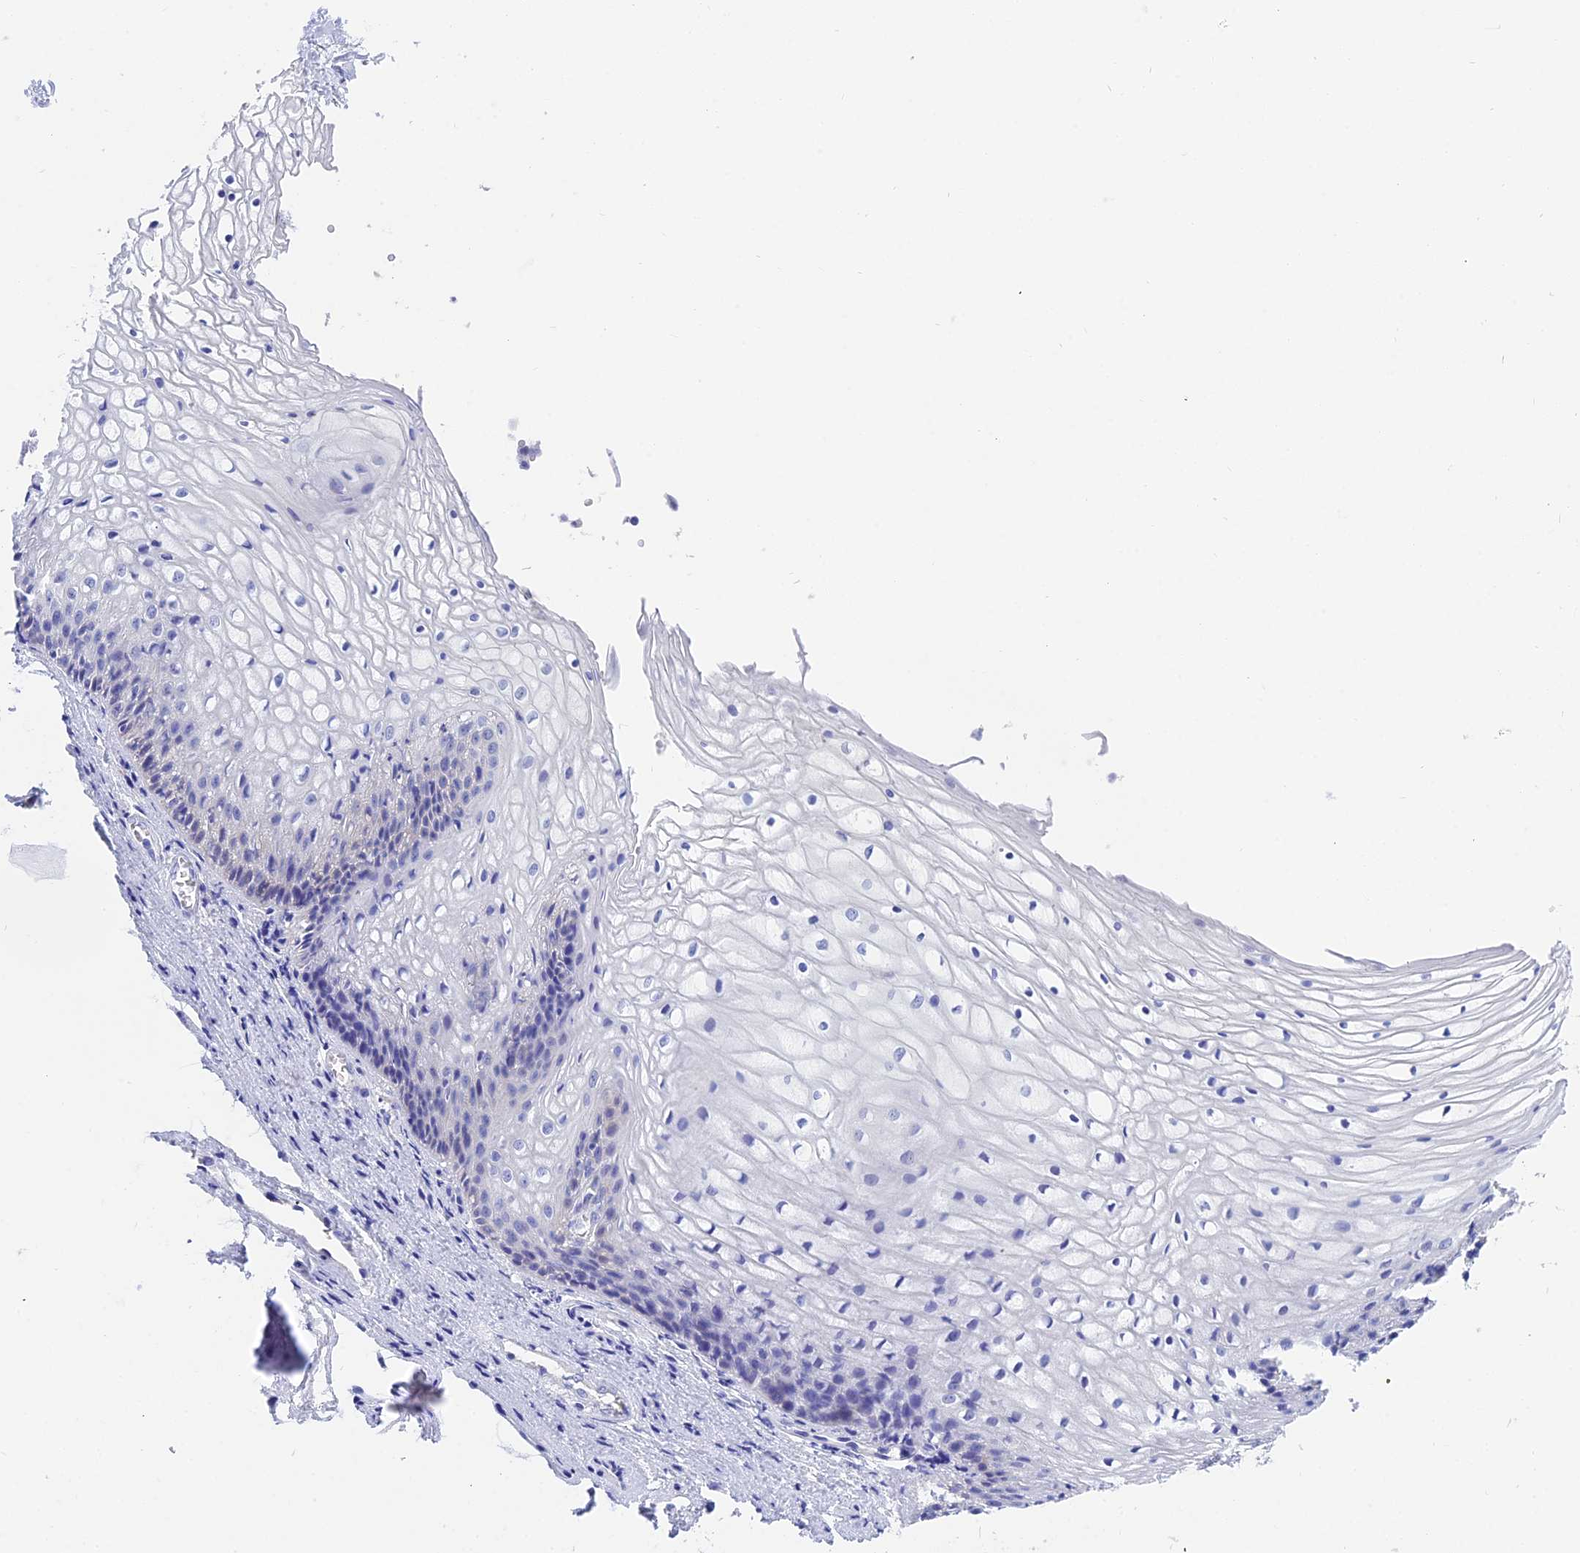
{"staining": {"intensity": "negative", "quantity": "none", "location": "none"}, "tissue": "vagina", "cell_type": "Squamous epithelial cells", "image_type": "normal", "snomed": [{"axis": "morphology", "description": "Normal tissue, NOS"}, {"axis": "topography", "description": "Vagina"}], "caption": "There is no significant expression in squamous epithelial cells of vagina. (Brightfield microscopy of DAB (3,3'-diaminobenzidine) IHC at high magnification).", "gene": "CEP41", "patient": {"sex": "female", "age": 34}}